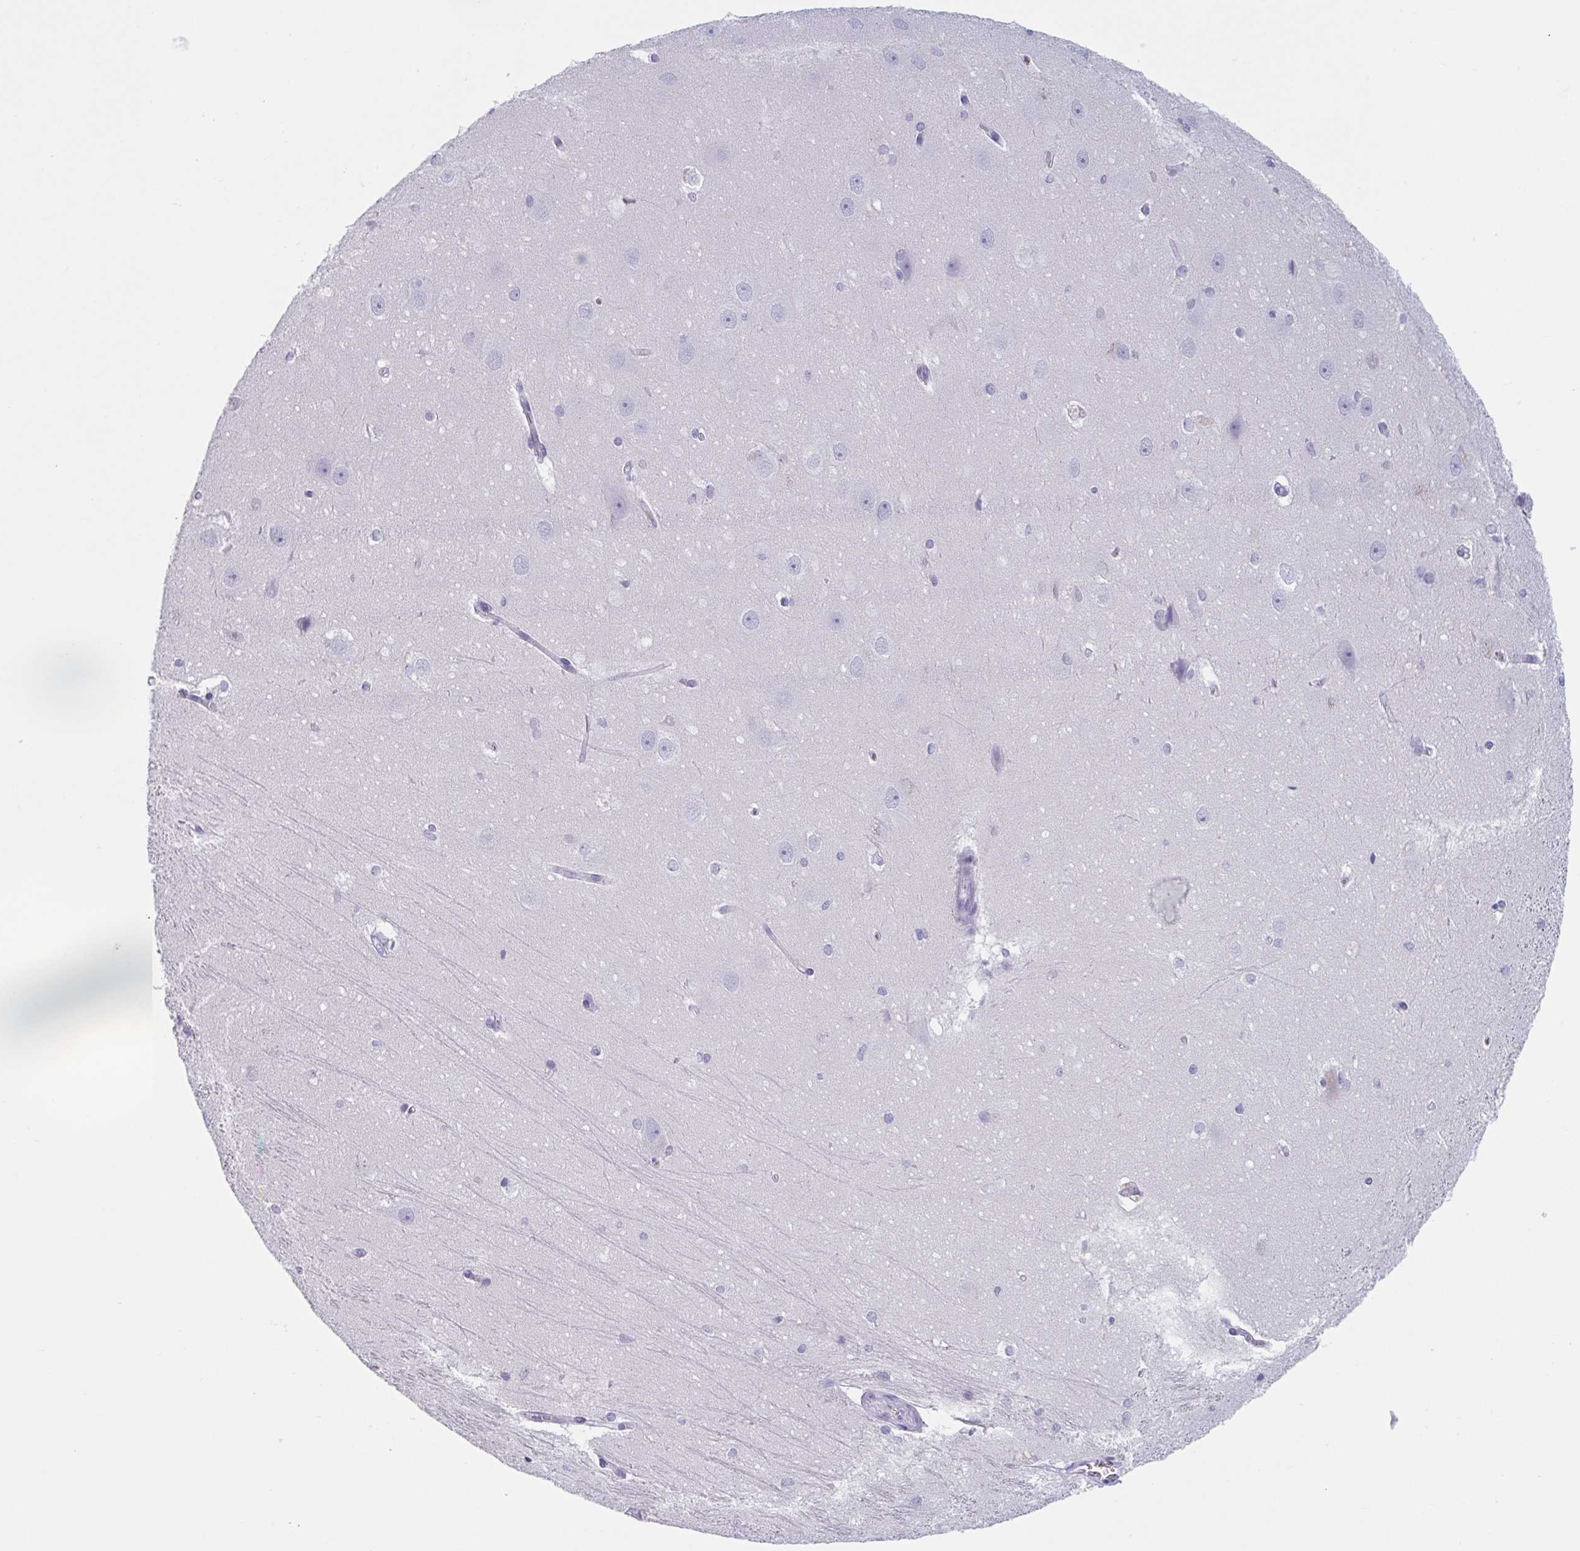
{"staining": {"intensity": "negative", "quantity": "none", "location": "none"}, "tissue": "hippocampus", "cell_type": "Glial cells", "image_type": "normal", "snomed": [{"axis": "morphology", "description": "Normal tissue, NOS"}, {"axis": "topography", "description": "Cerebral cortex"}, {"axis": "topography", "description": "Hippocampus"}], "caption": "This is an IHC image of unremarkable human hippocampus. There is no staining in glial cells.", "gene": "HSD11B2", "patient": {"sex": "female", "age": 19}}